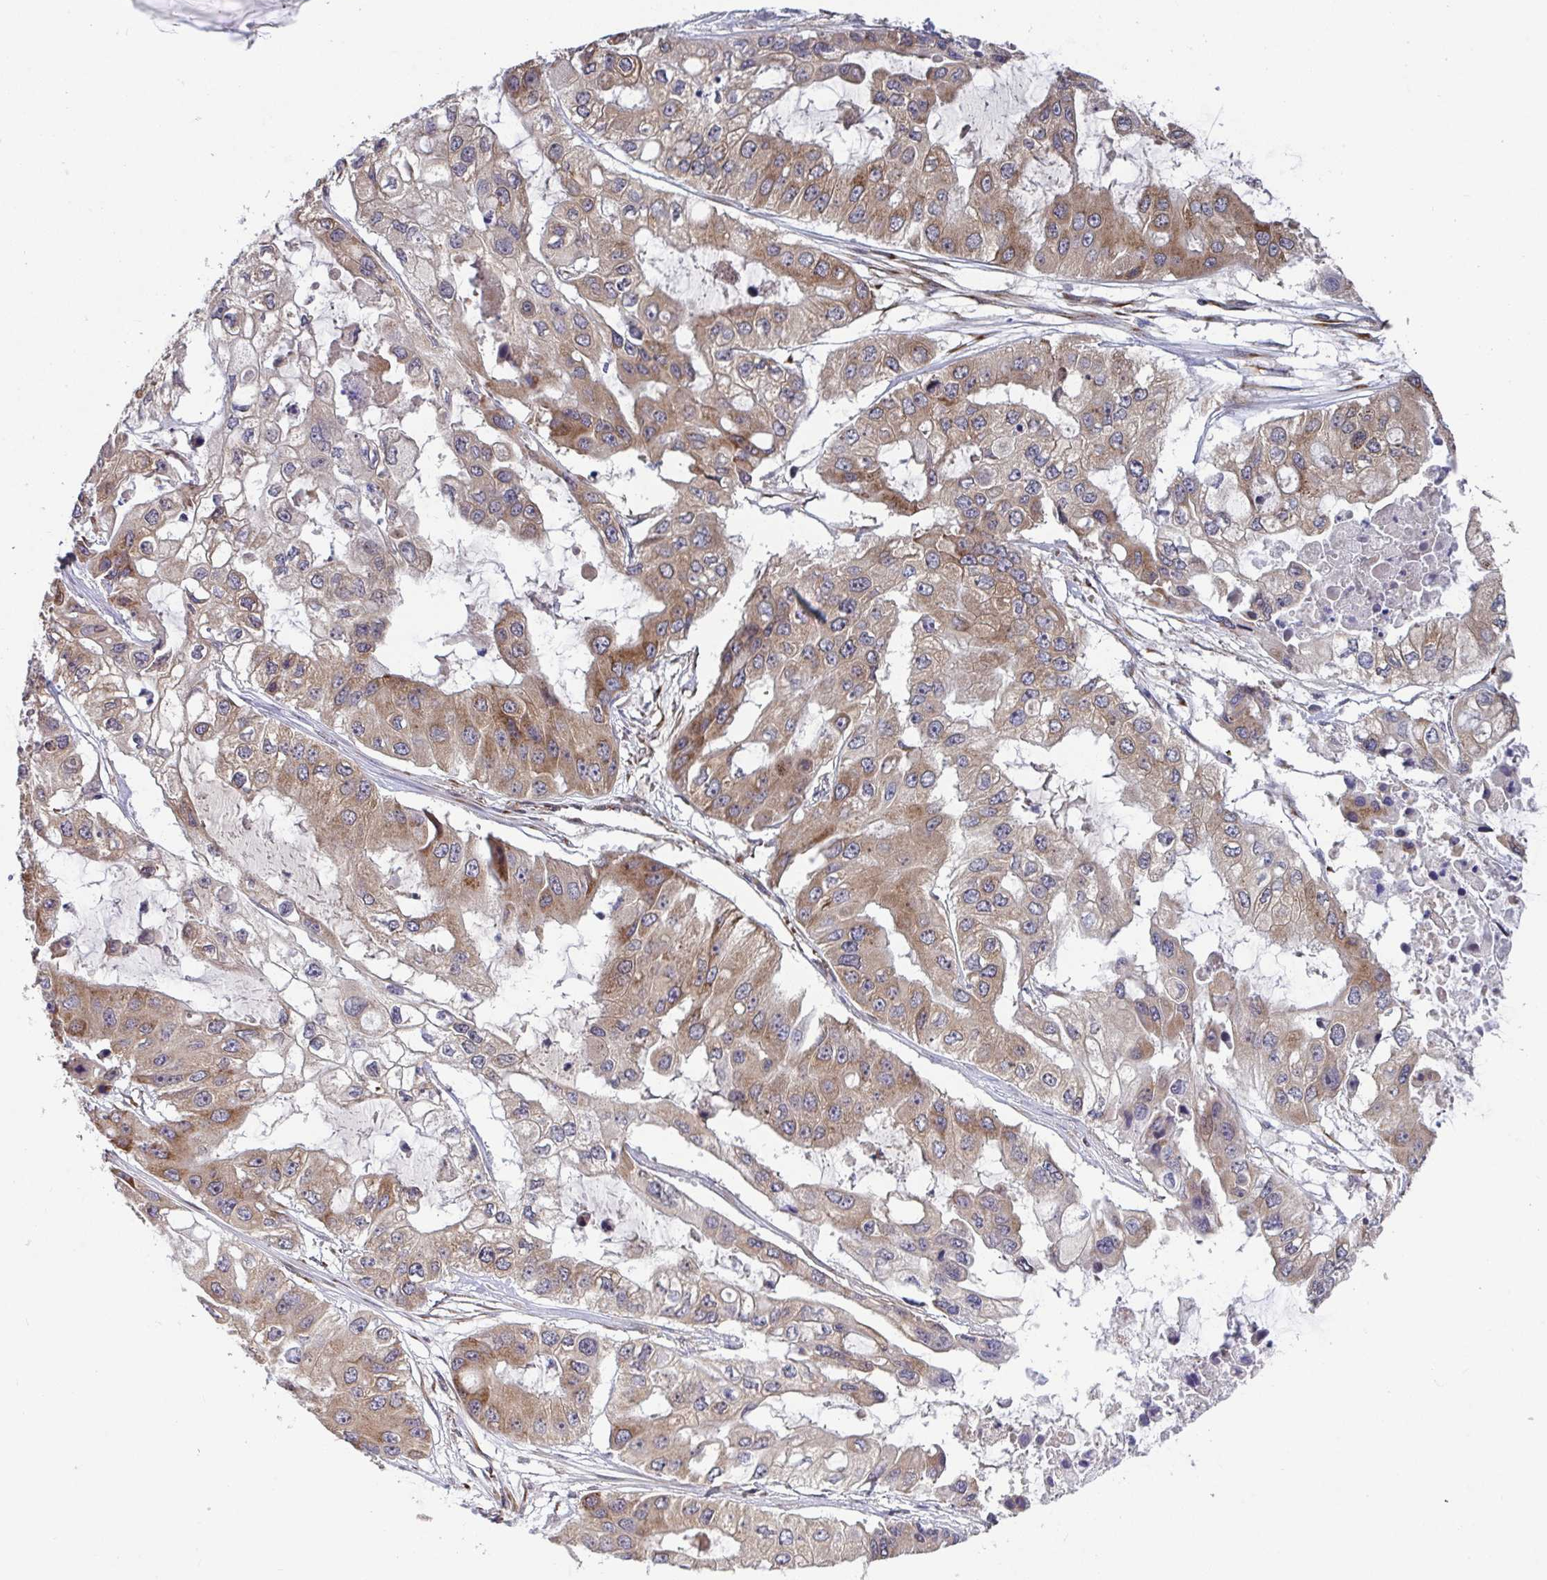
{"staining": {"intensity": "moderate", "quantity": ">75%", "location": "cytoplasmic/membranous"}, "tissue": "ovarian cancer", "cell_type": "Tumor cells", "image_type": "cancer", "snomed": [{"axis": "morphology", "description": "Cystadenocarcinoma, serous, NOS"}, {"axis": "topography", "description": "Ovary"}], "caption": "Protein expression analysis of serous cystadenocarcinoma (ovarian) demonstrates moderate cytoplasmic/membranous expression in about >75% of tumor cells.", "gene": "ATP5MJ", "patient": {"sex": "female", "age": 56}}